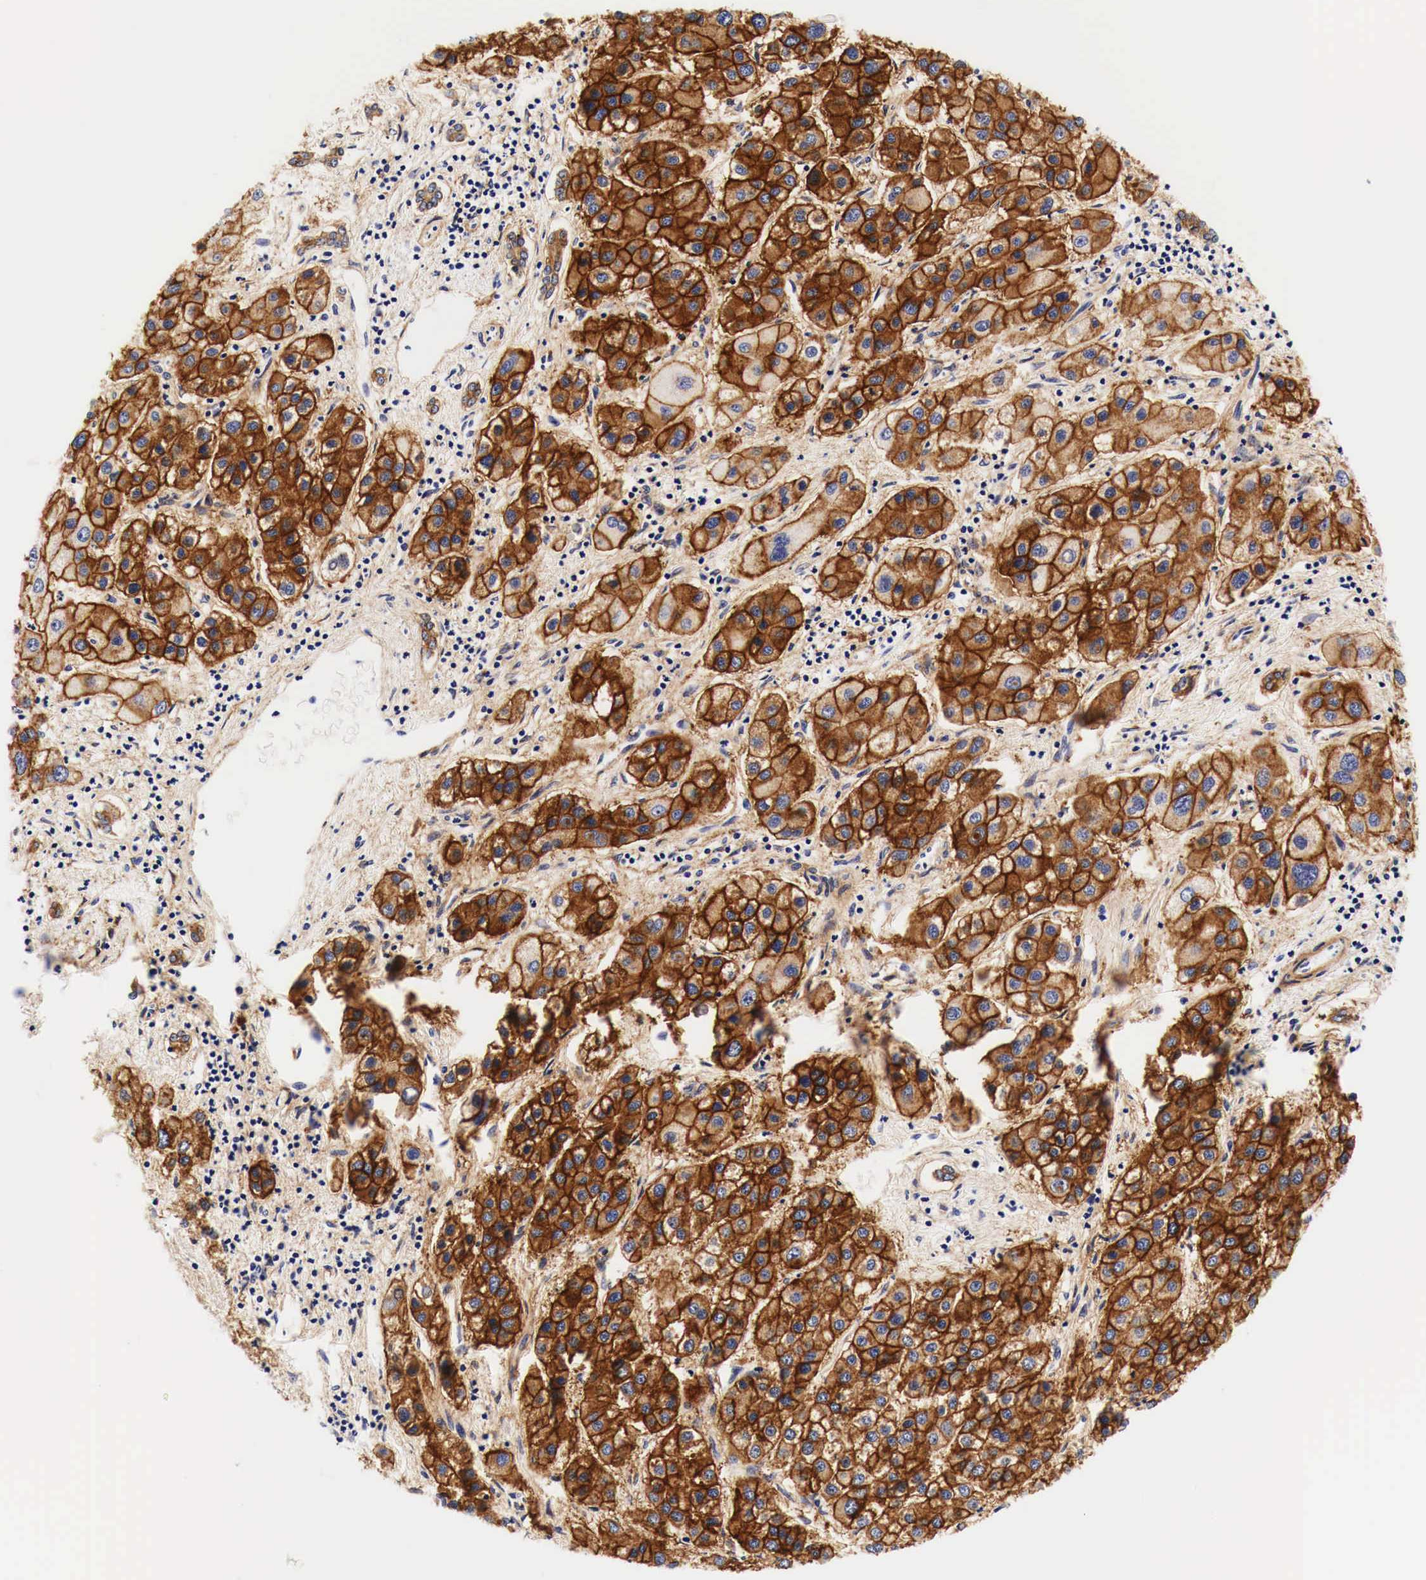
{"staining": {"intensity": "strong", "quantity": ">75%", "location": "cytoplasmic/membranous"}, "tissue": "liver cancer", "cell_type": "Tumor cells", "image_type": "cancer", "snomed": [{"axis": "morphology", "description": "Carcinoma, Hepatocellular, NOS"}, {"axis": "topography", "description": "Liver"}], "caption": "Immunohistochemistry histopathology image of human liver cancer (hepatocellular carcinoma) stained for a protein (brown), which exhibits high levels of strong cytoplasmic/membranous staining in about >75% of tumor cells.", "gene": "EGFR", "patient": {"sex": "female", "age": 85}}